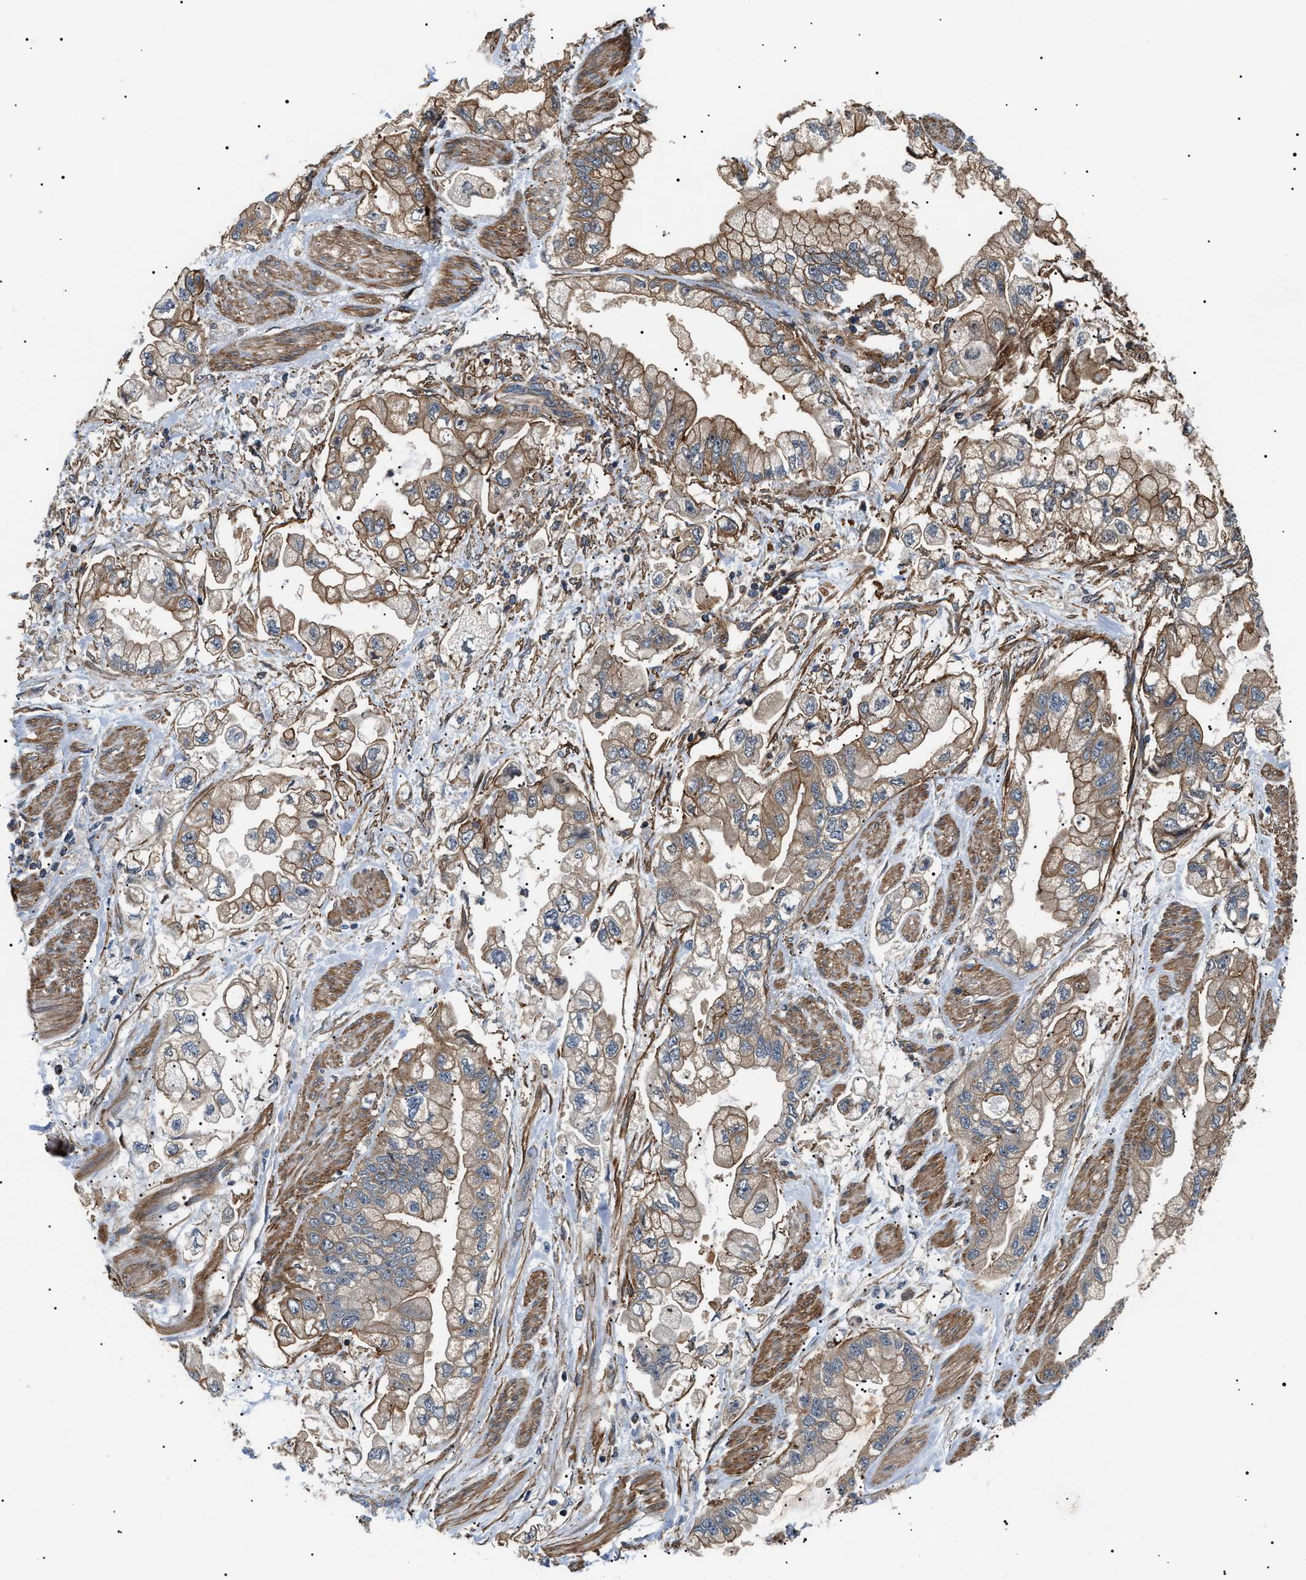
{"staining": {"intensity": "weak", "quantity": ">75%", "location": "cytoplasmic/membranous"}, "tissue": "stomach cancer", "cell_type": "Tumor cells", "image_type": "cancer", "snomed": [{"axis": "morphology", "description": "Normal tissue, NOS"}, {"axis": "morphology", "description": "Adenocarcinoma, NOS"}, {"axis": "topography", "description": "Stomach"}], "caption": "IHC image of neoplastic tissue: stomach cancer stained using IHC exhibits low levels of weak protein expression localized specifically in the cytoplasmic/membranous of tumor cells, appearing as a cytoplasmic/membranous brown color.", "gene": "SH3GLB2", "patient": {"sex": "male", "age": 62}}